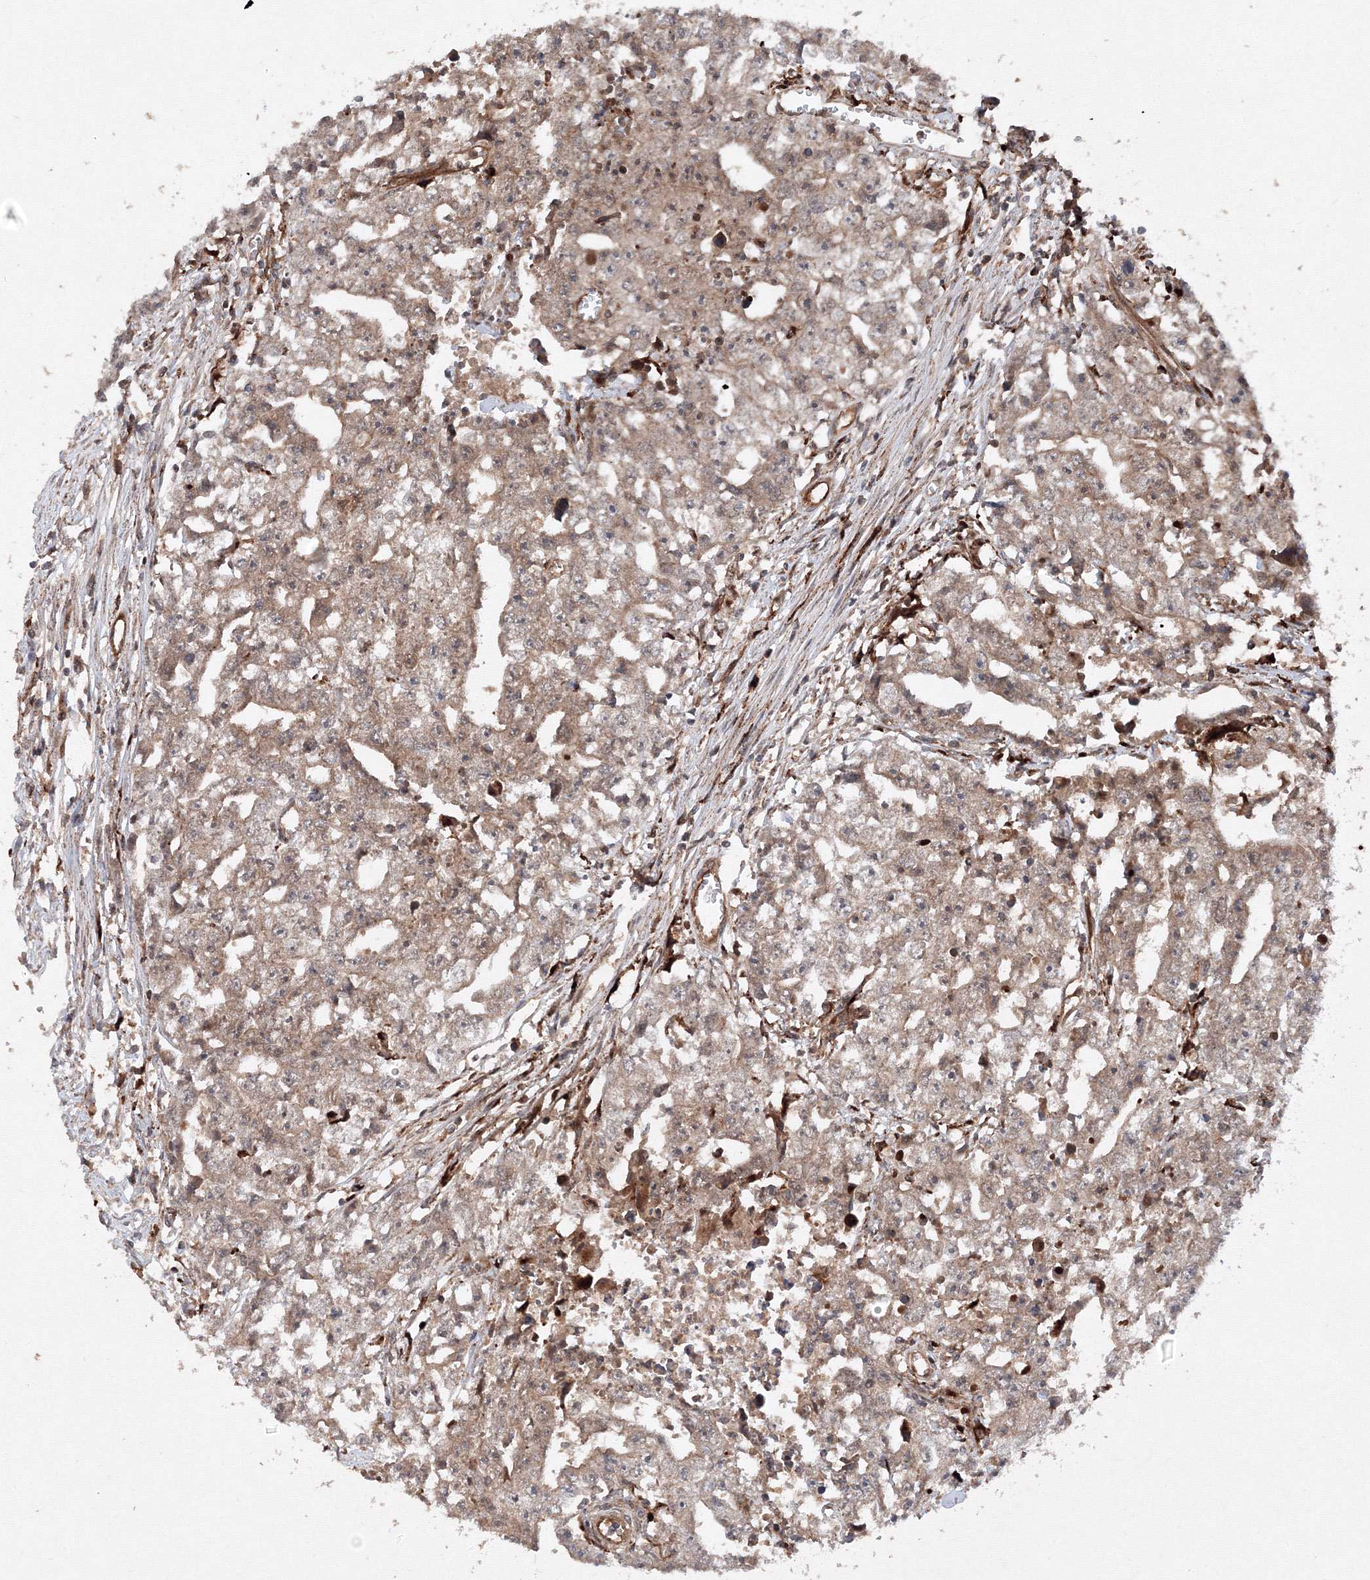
{"staining": {"intensity": "moderate", "quantity": ">75%", "location": "cytoplasmic/membranous"}, "tissue": "testis cancer", "cell_type": "Tumor cells", "image_type": "cancer", "snomed": [{"axis": "morphology", "description": "Seminoma, NOS"}, {"axis": "morphology", "description": "Carcinoma, Embryonal, NOS"}, {"axis": "topography", "description": "Testis"}], "caption": "Human testis cancer (seminoma) stained for a protein (brown) displays moderate cytoplasmic/membranous positive positivity in approximately >75% of tumor cells.", "gene": "DCTD", "patient": {"sex": "male", "age": 43}}